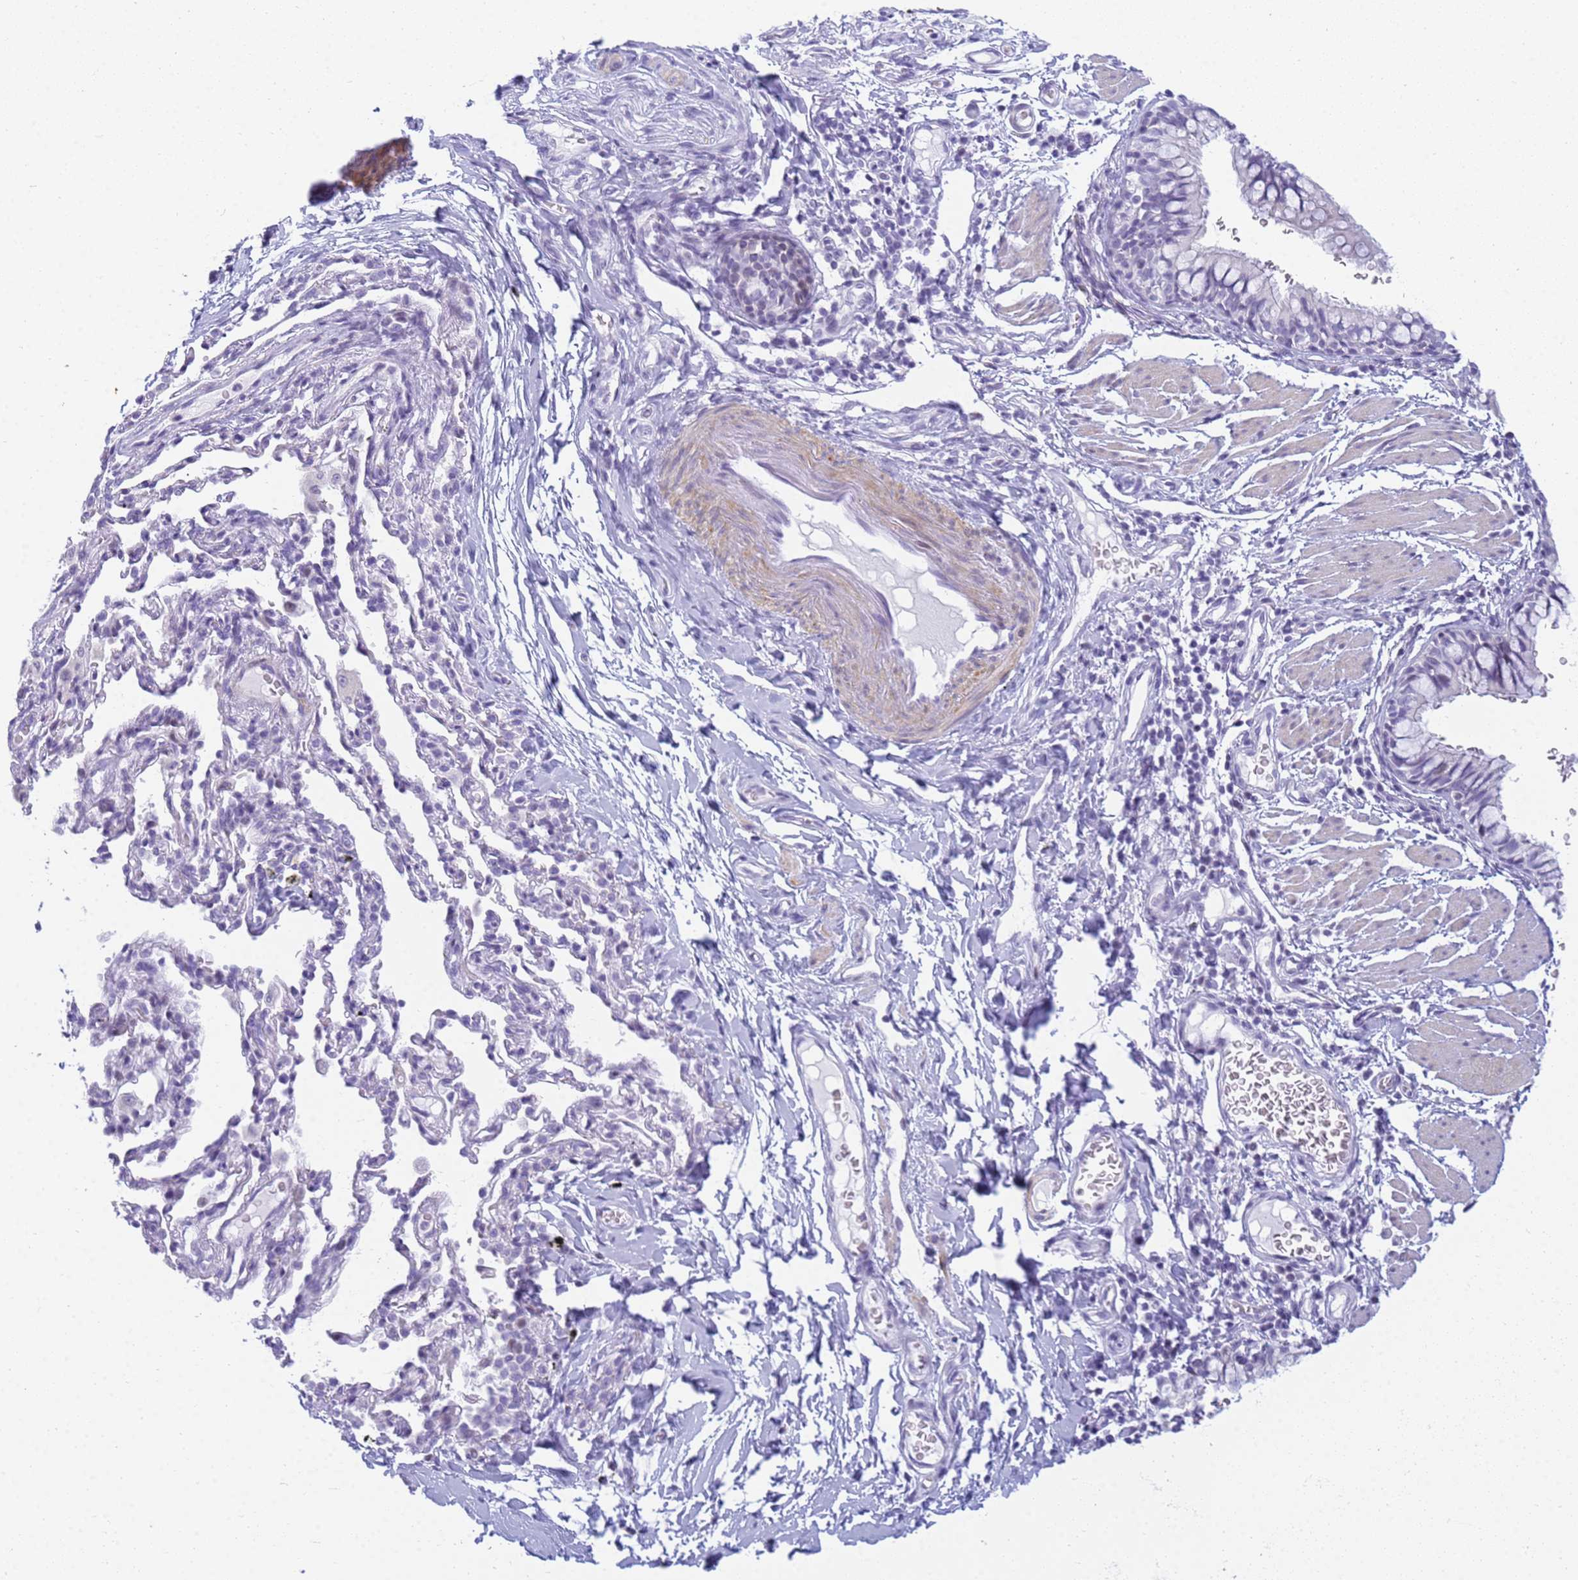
{"staining": {"intensity": "negative", "quantity": "none", "location": "none"}, "tissue": "bronchus", "cell_type": "Respiratory epithelial cells", "image_type": "normal", "snomed": [{"axis": "morphology", "description": "Normal tissue, NOS"}, {"axis": "topography", "description": "Cartilage tissue"}, {"axis": "topography", "description": "Bronchus"}], "caption": "IHC of unremarkable bronchus demonstrates no staining in respiratory epithelial cells.", "gene": "SNX20", "patient": {"sex": "female", "age": 36}}